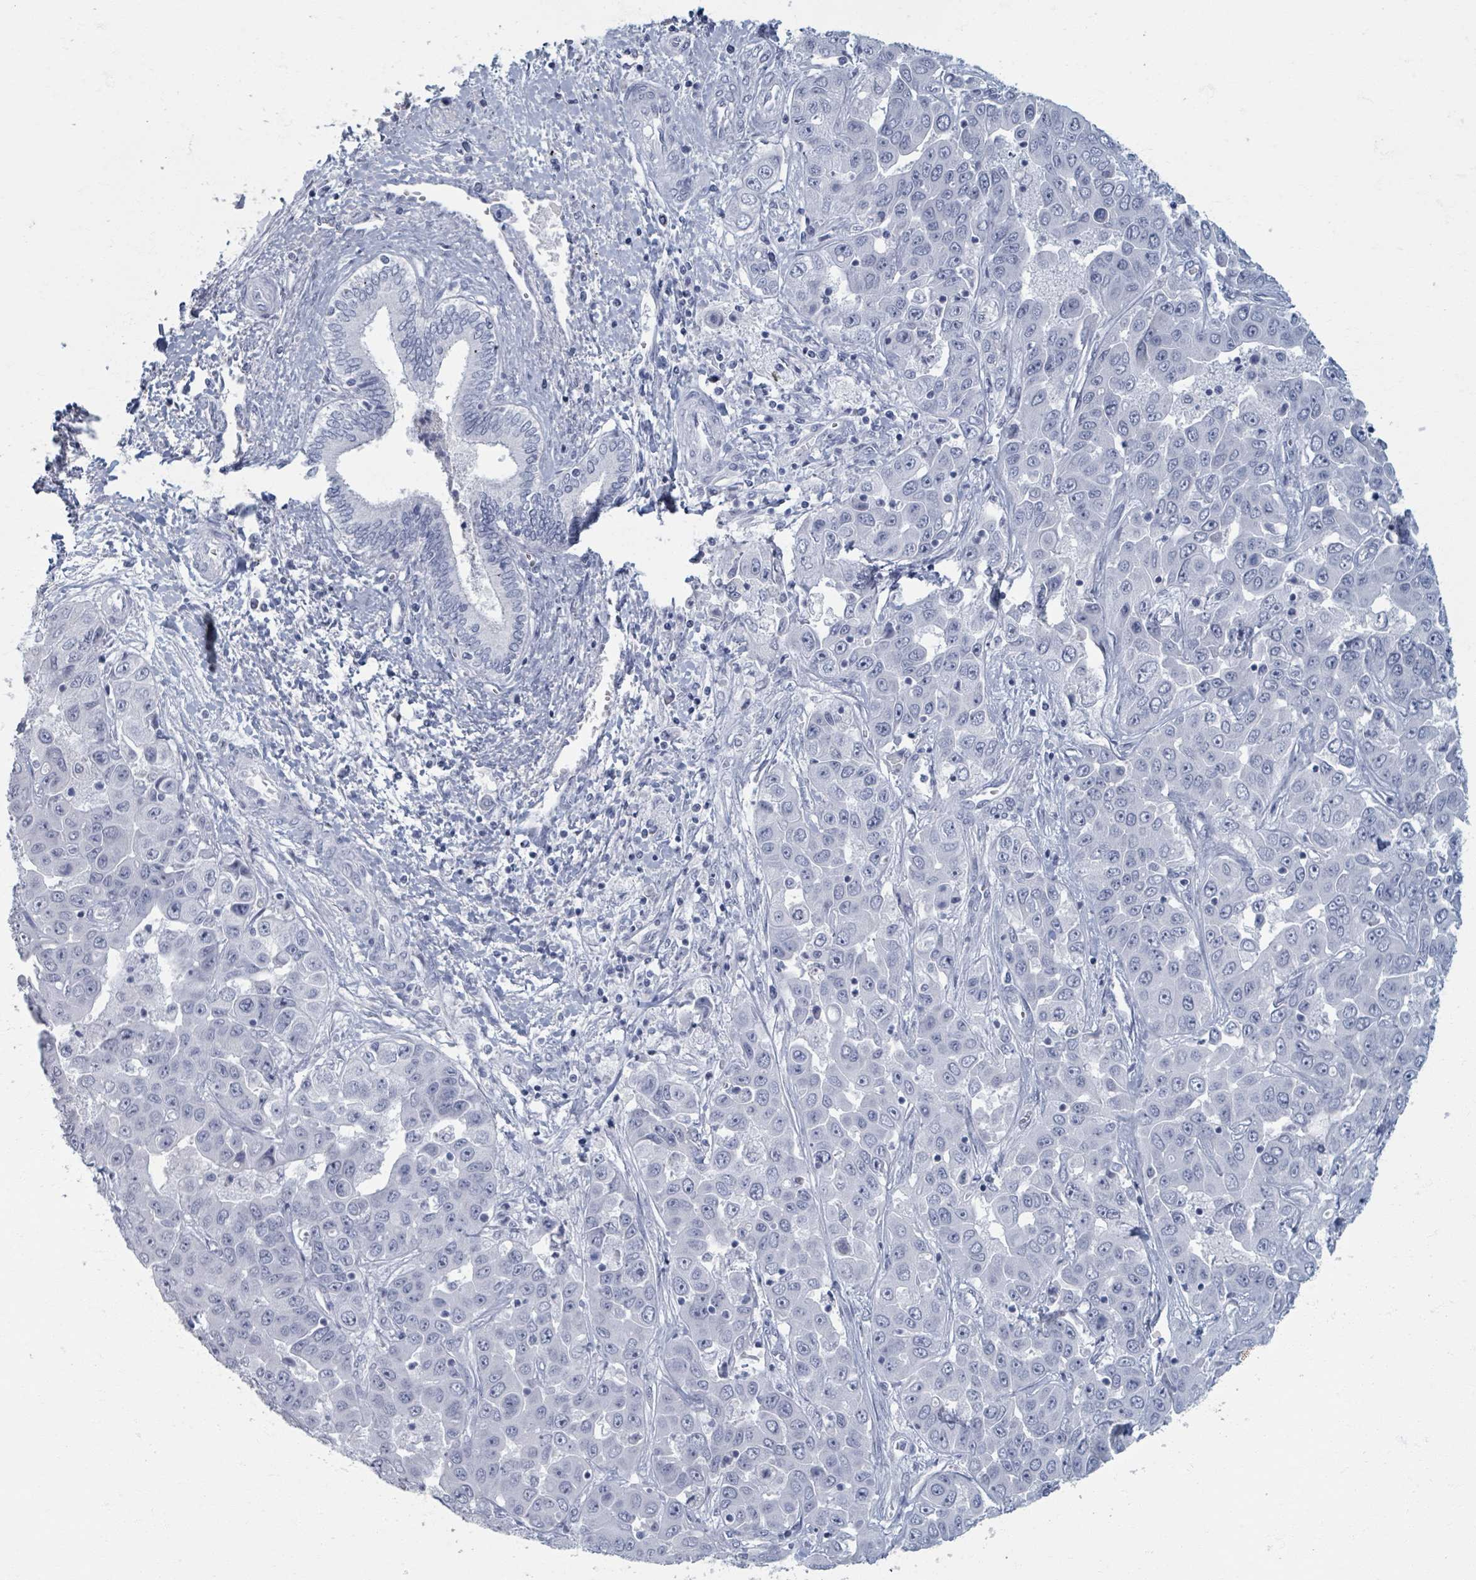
{"staining": {"intensity": "negative", "quantity": "none", "location": "none"}, "tissue": "liver cancer", "cell_type": "Tumor cells", "image_type": "cancer", "snomed": [{"axis": "morphology", "description": "Cholangiocarcinoma"}, {"axis": "topography", "description": "Liver"}], "caption": "A micrograph of liver cholangiocarcinoma stained for a protein shows no brown staining in tumor cells.", "gene": "TAS2R1", "patient": {"sex": "female", "age": 52}}